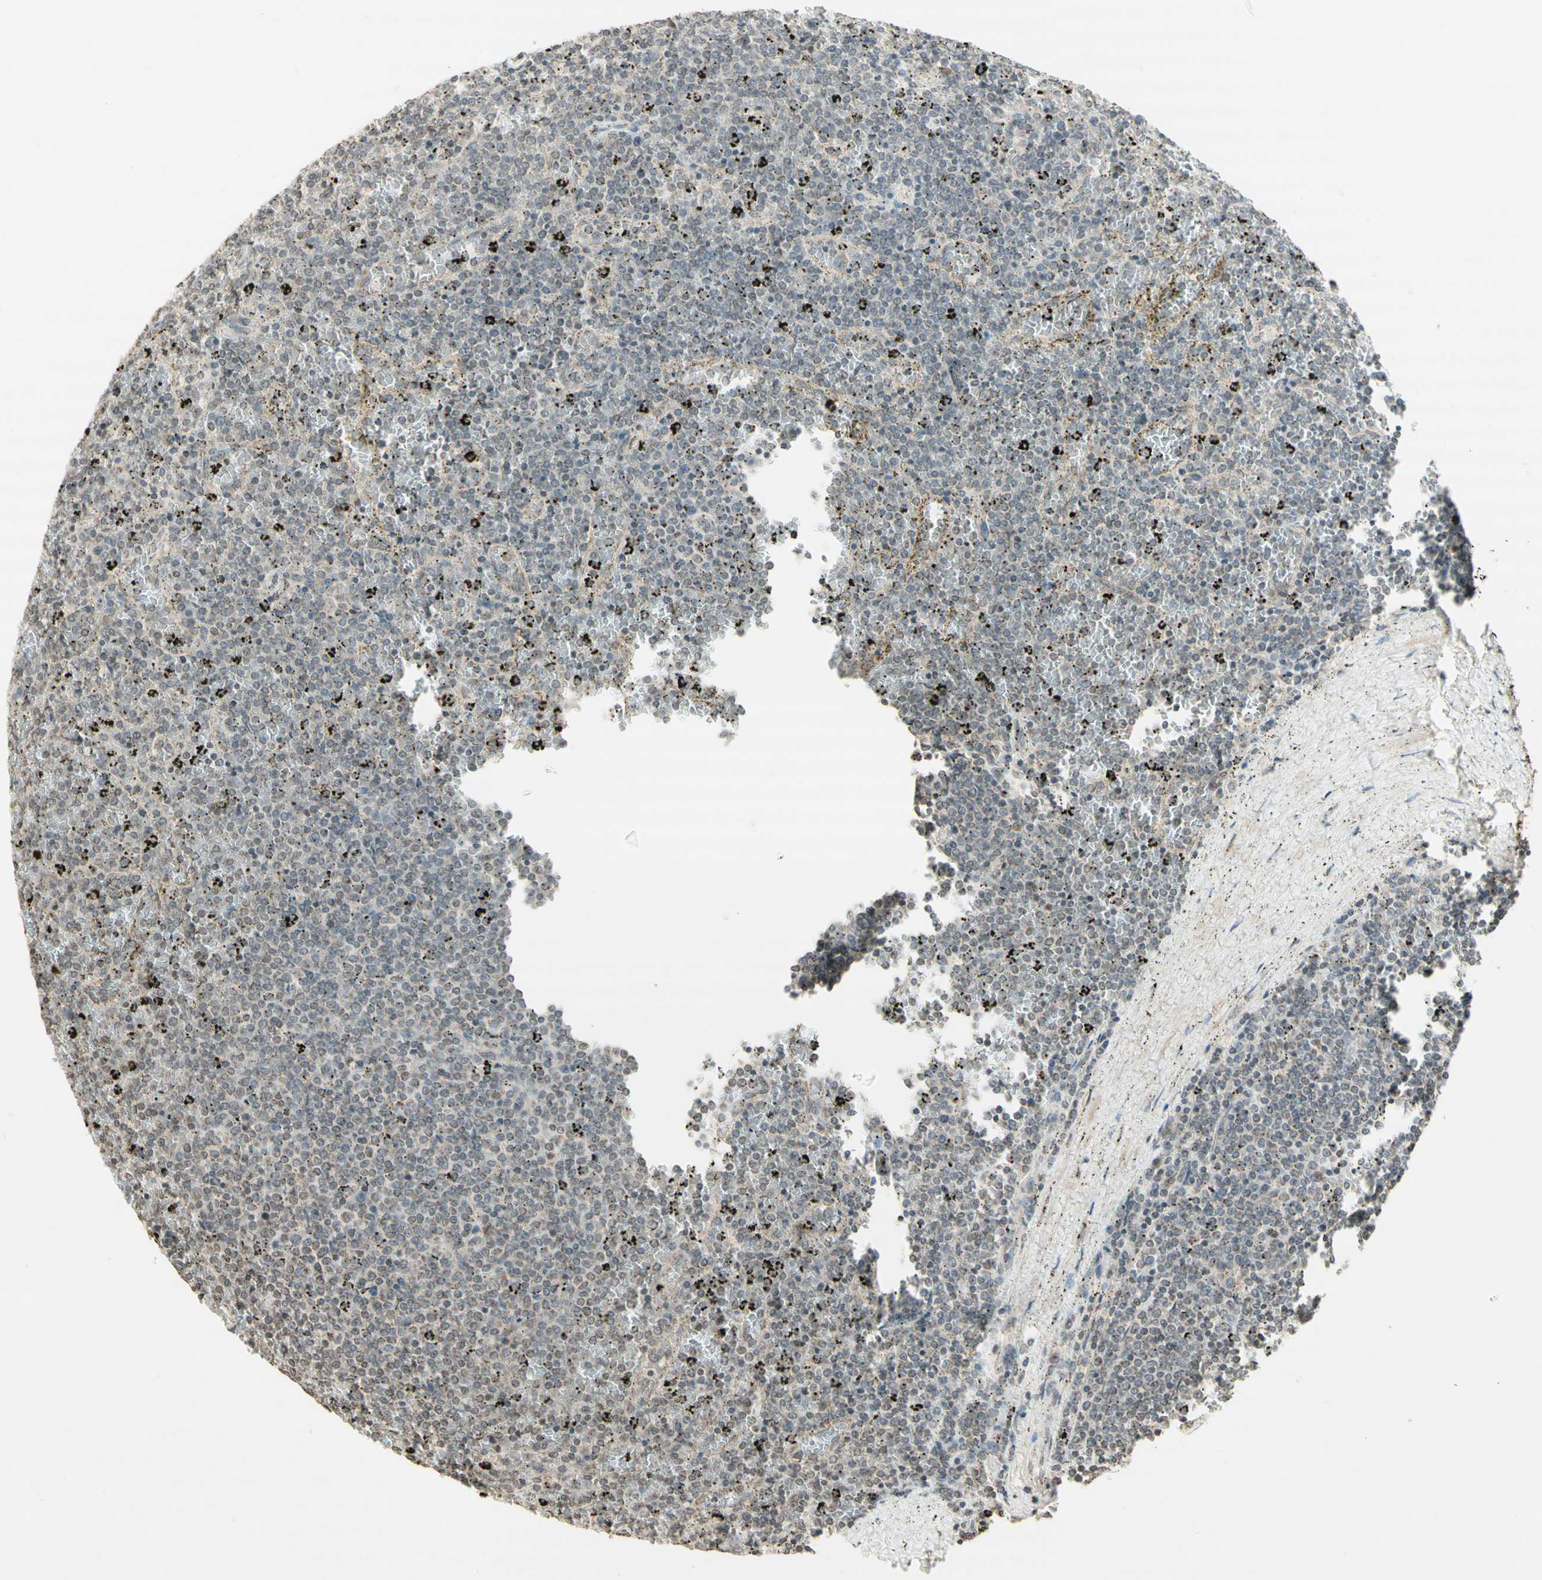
{"staining": {"intensity": "negative", "quantity": "none", "location": "none"}, "tissue": "lymphoma", "cell_type": "Tumor cells", "image_type": "cancer", "snomed": [{"axis": "morphology", "description": "Malignant lymphoma, non-Hodgkin's type, Low grade"}, {"axis": "topography", "description": "Spleen"}], "caption": "There is no significant positivity in tumor cells of malignant lymphoma, non-Hodgkin's type (low-grade). (DAB IHC, high magnification).", "gene": "CCNI", "patient": {"sex": "female", "age": 77}}